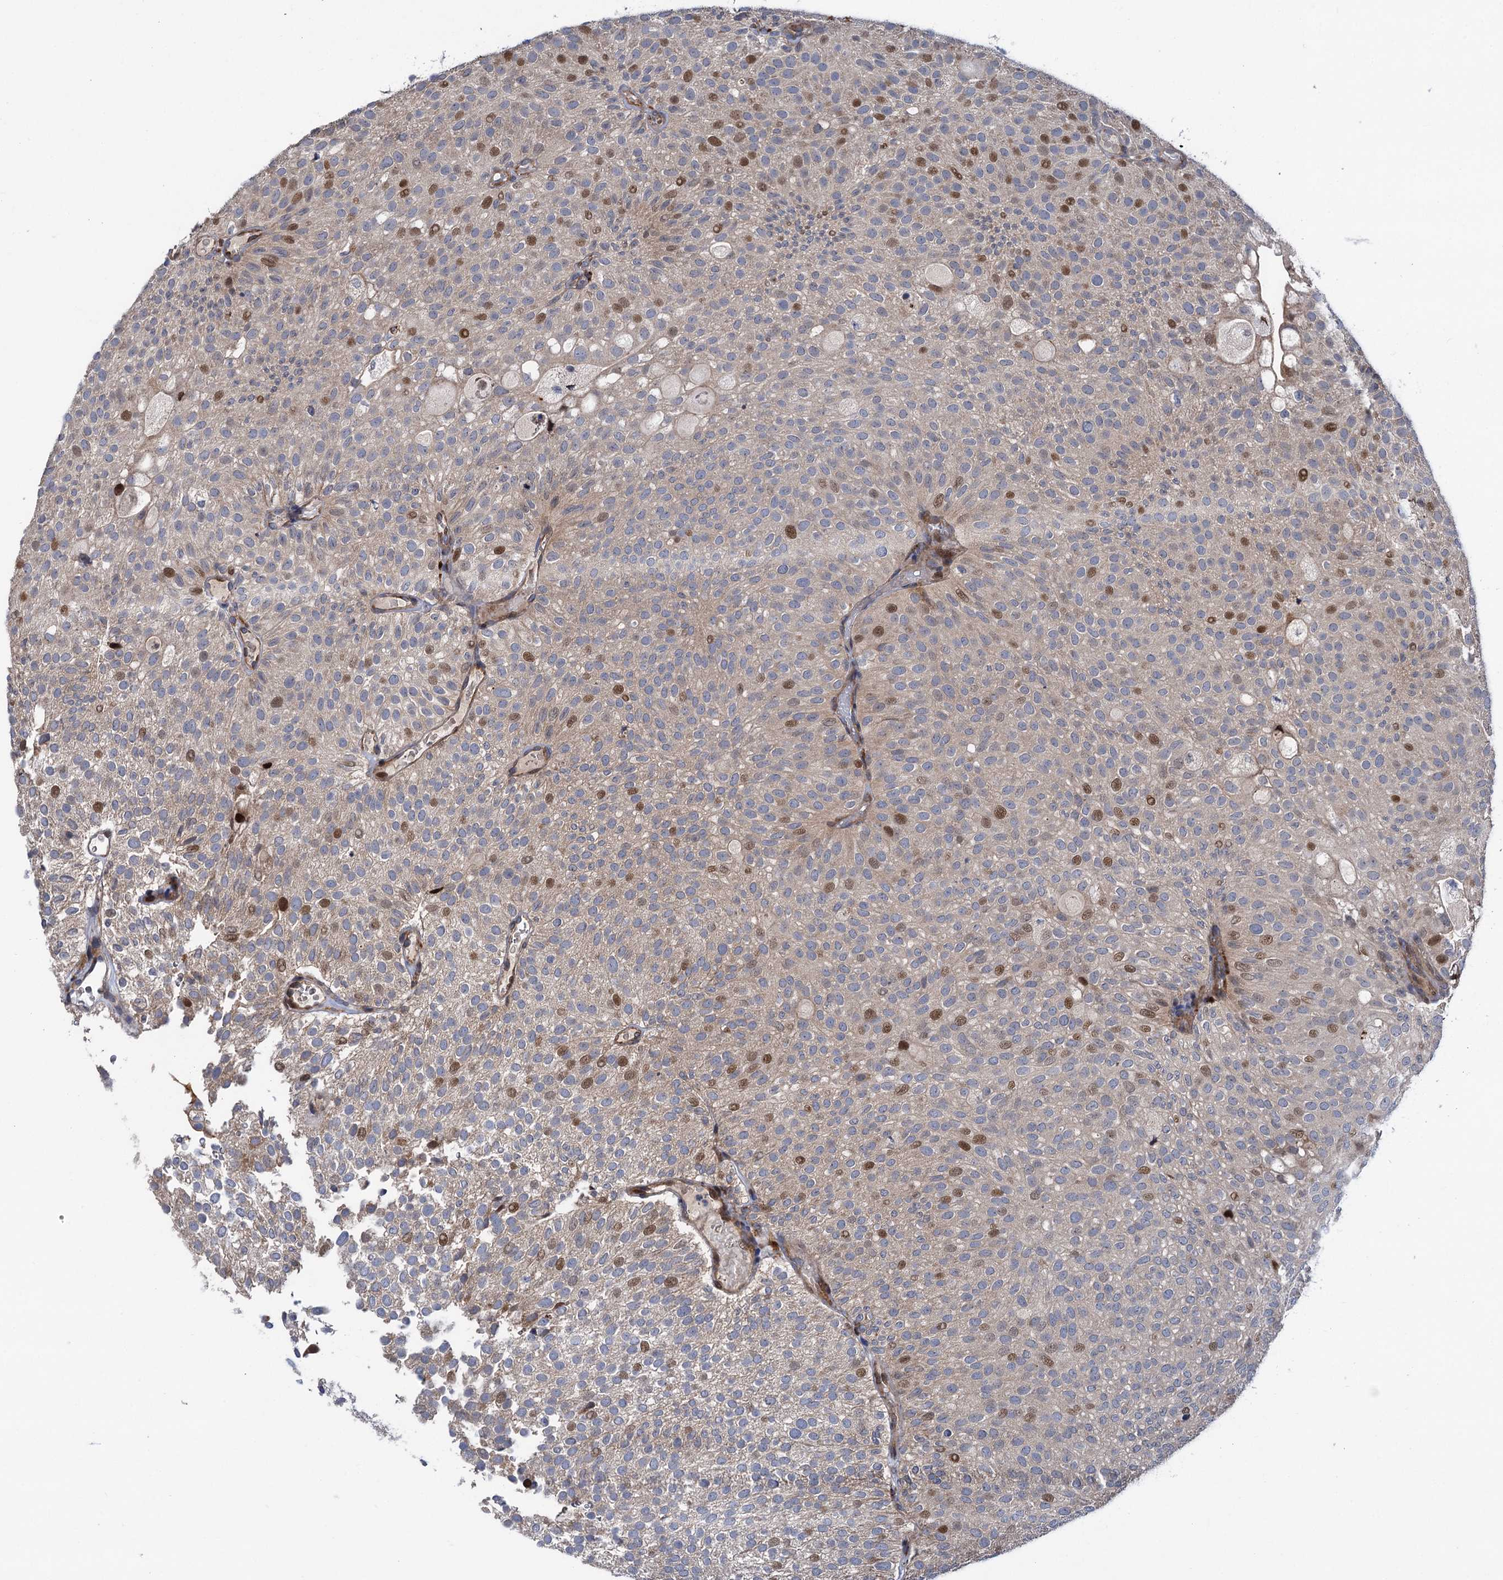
{"staining": {"intensity": "moderate", "quantity": "<25%", "location": "cytoplasmic/membranous,nuclear"}, "tissue": "urothelial cancer", "cell_type": "Tumor cells", "image_type": "cancer", "snomed": [{"axis": "morphology", "description": "Urothelial carcinoma, Low grade"}, {"axis": "topography", "description": "Urinary bladder"}], "caption": "This image exhibits urothelial cancer stained with immunohistochemistry to label a protein in brown. The cytoplasmic/membranous and nuclear of tumor cells show moderate positivity for the protein. Nuclei are counter-stained blue.", "gene": "UBR1", "patient": {"sex": "male", "age": 78}}